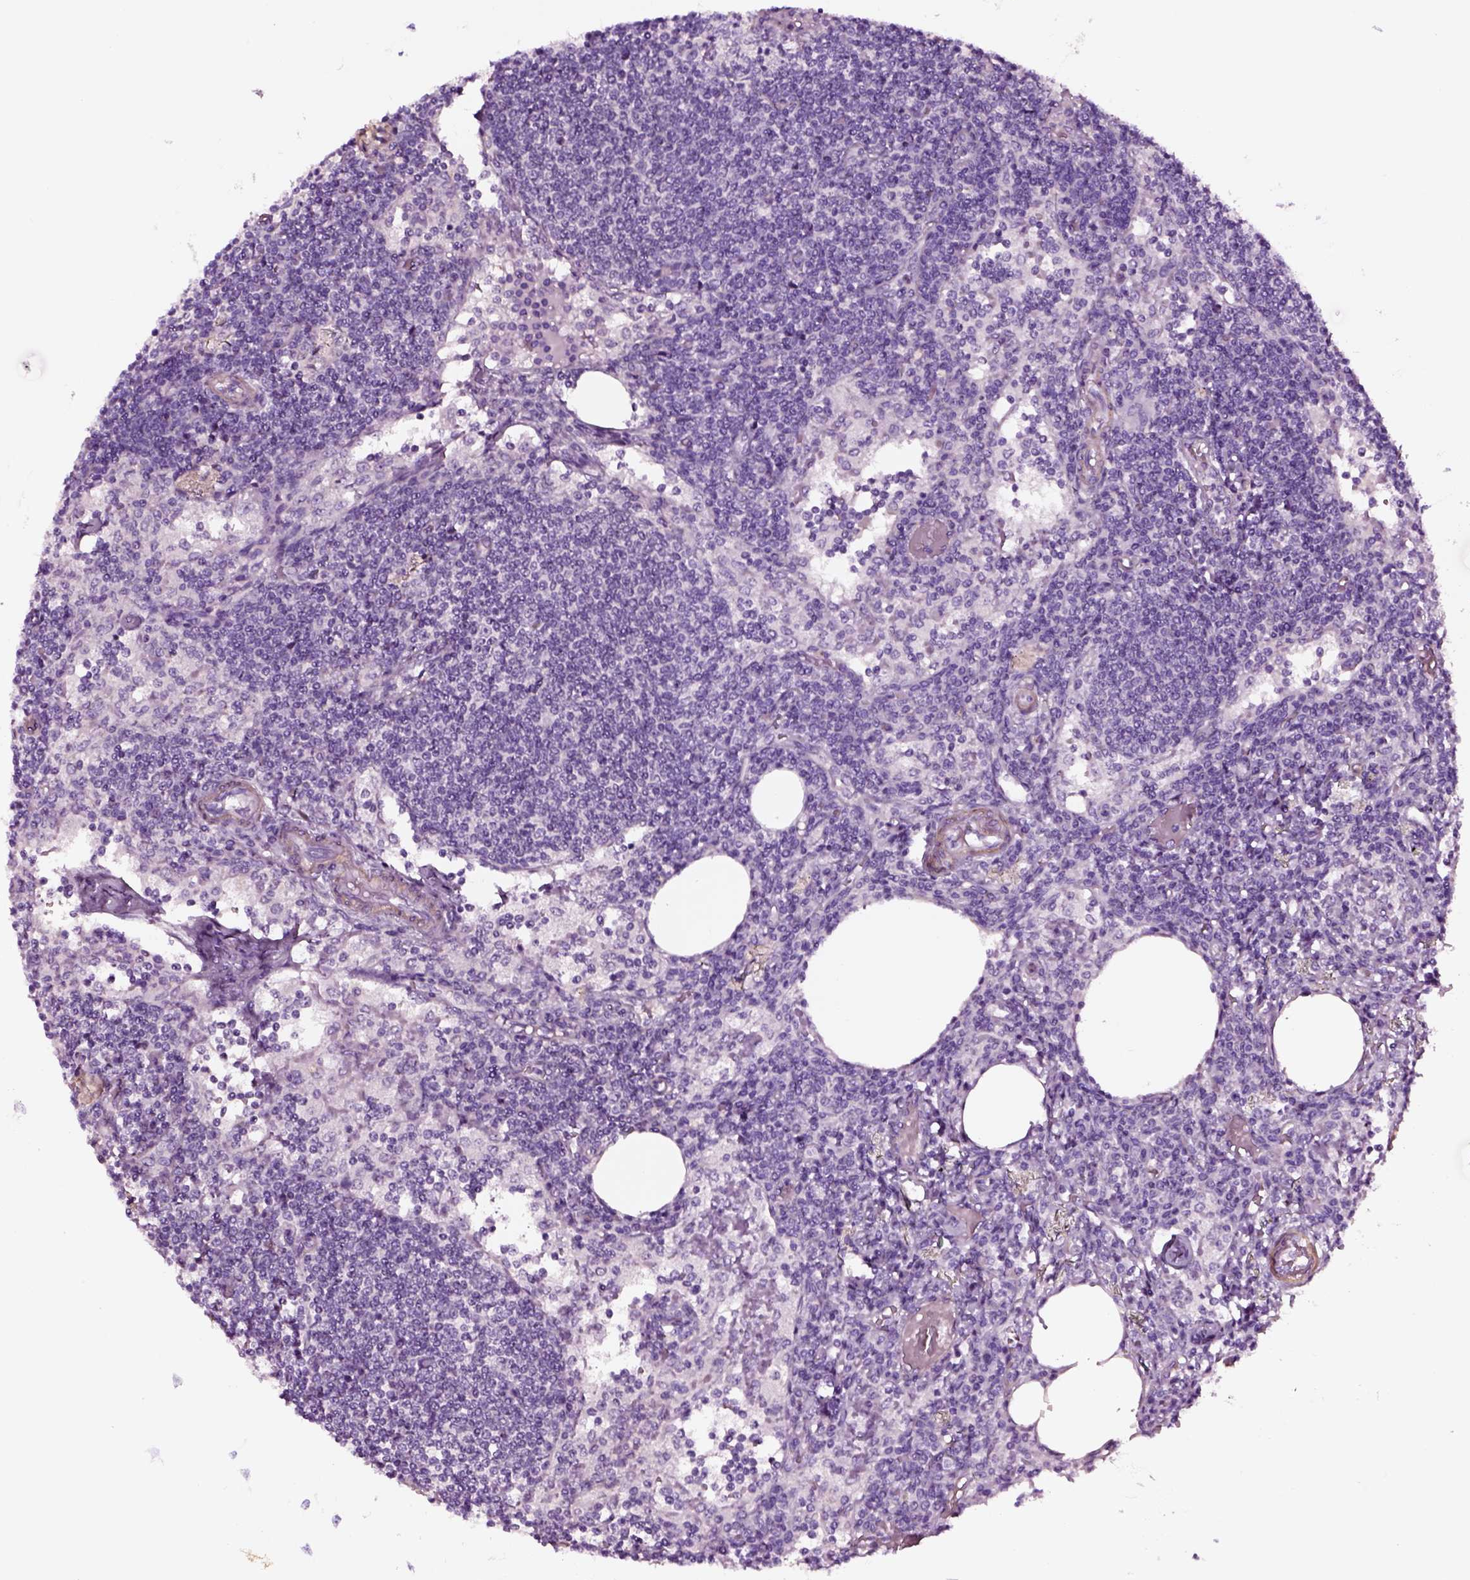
{"staining": {"intensity": "negative", "quantity": "none", "location": "none"}, "tissue": "lymph node", "cell_type": "Germinal center cells", "image_type": "normal", "snomed": [{"axis": "morphology", "description": "Normal tissue, NOS"}, {"axis": "topography", "description": "Lymph node"}], "caption": "DAB (3,3'-diaminobenzidine) immunohistochemical staining of normal lymph node shows no significant positivity in germinal center cells.", "gene": "SOX10", "patient": {"sex": "female", "age": 69}}